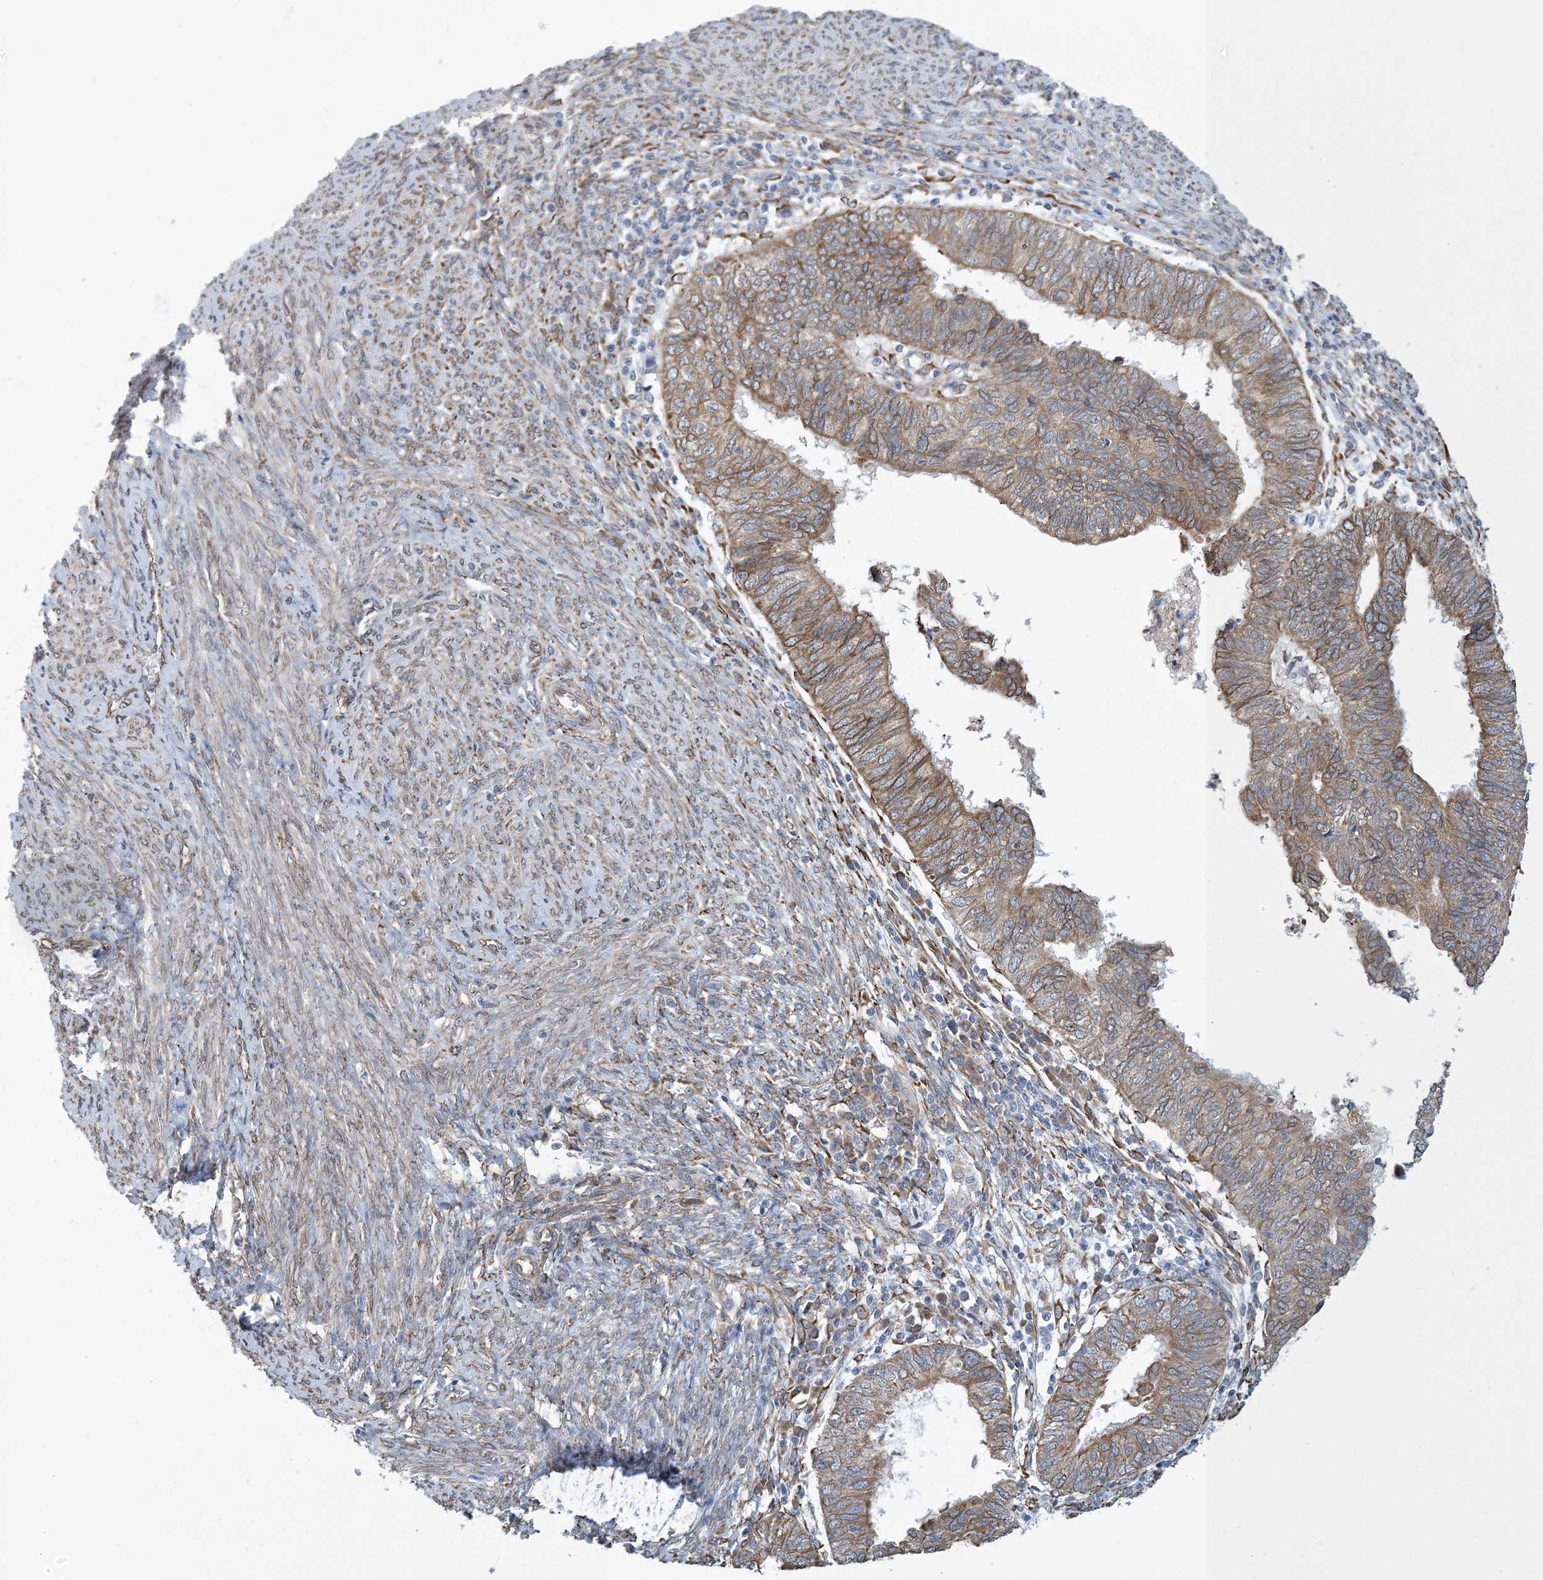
{"staining": {"intensity": "moderate", "quantity": ">75%", "location": "cytoplasmic/membranous"}, "tissue": "endometrial cancer", "cell_type": "Tumor cells", "image_type": "cancer", "snomed": [{"axis": "morphology", "description": "Adenocarcinoma, NOS"}, {"axis": "topography", "description": "Uterus"}], "caption": "Protein staining by IHC reveals moderate cytoplasmic/membranous positivity in about >75% of tumor cells in endometrial adenocarcinoma.", "gene": "CCDC14", "patient": {"sex": "female", "age": 77}}